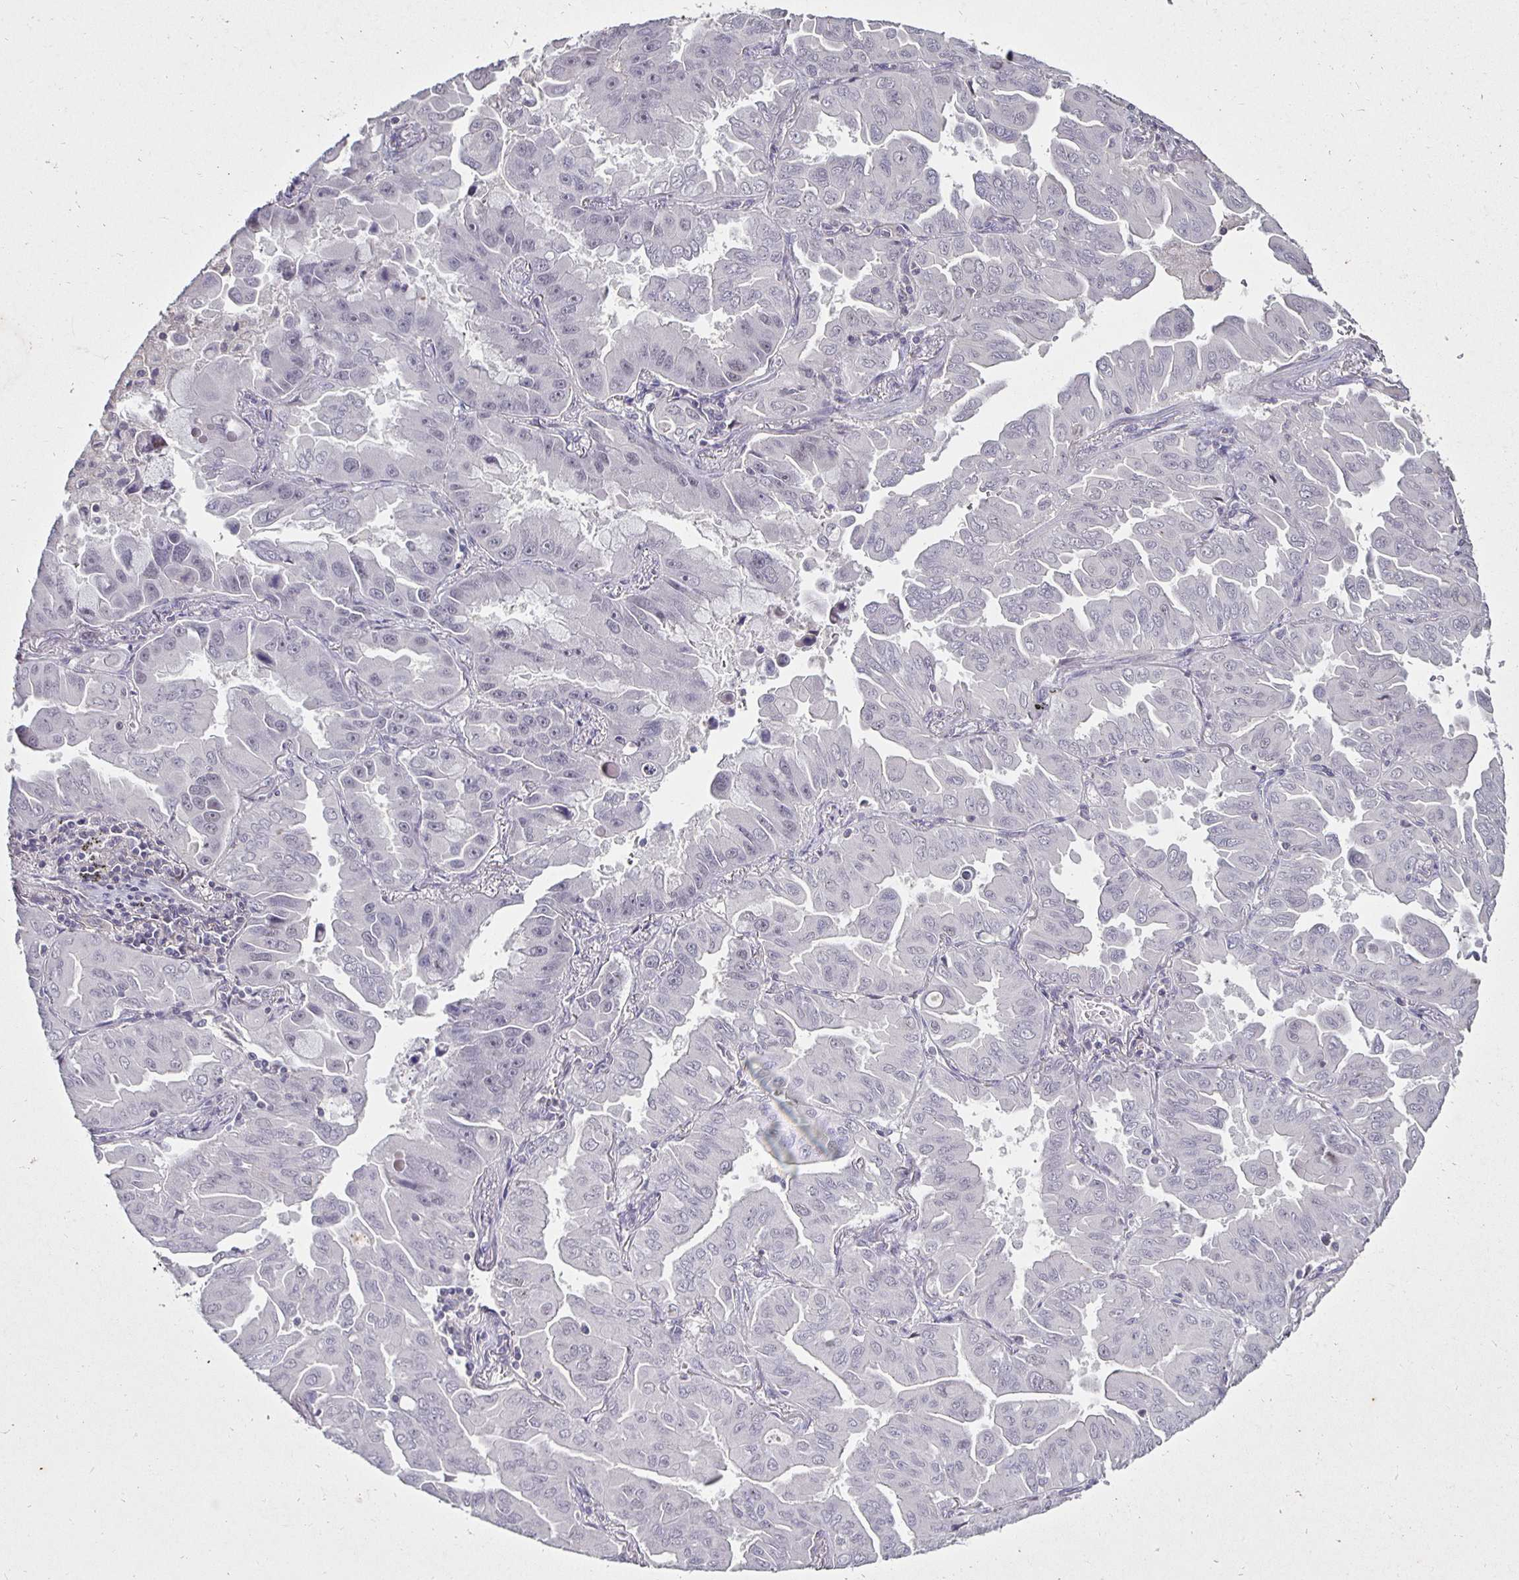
{"staining": {"intensity": "negative", "quantity": "none", "location": "none"}, "tissue": "lung cancer", "cell_type": "Tumor cells", "image_type": "cancer", "snomed": [{"axis": "morphology", "description": "Adenocarcinoma, NOS"}, {"axis": "topography", "description": "Lung"}], "caption": "A histopathology image of human lung adenocarcinoma is negative for staining in tumor cells. Brightfield microscopy of IHC stained with DAB (brown) and hematoxylin (blue), captured at high magnification.", "gene": "MLH1", "patient": {"sex": "male", "age": 64}}